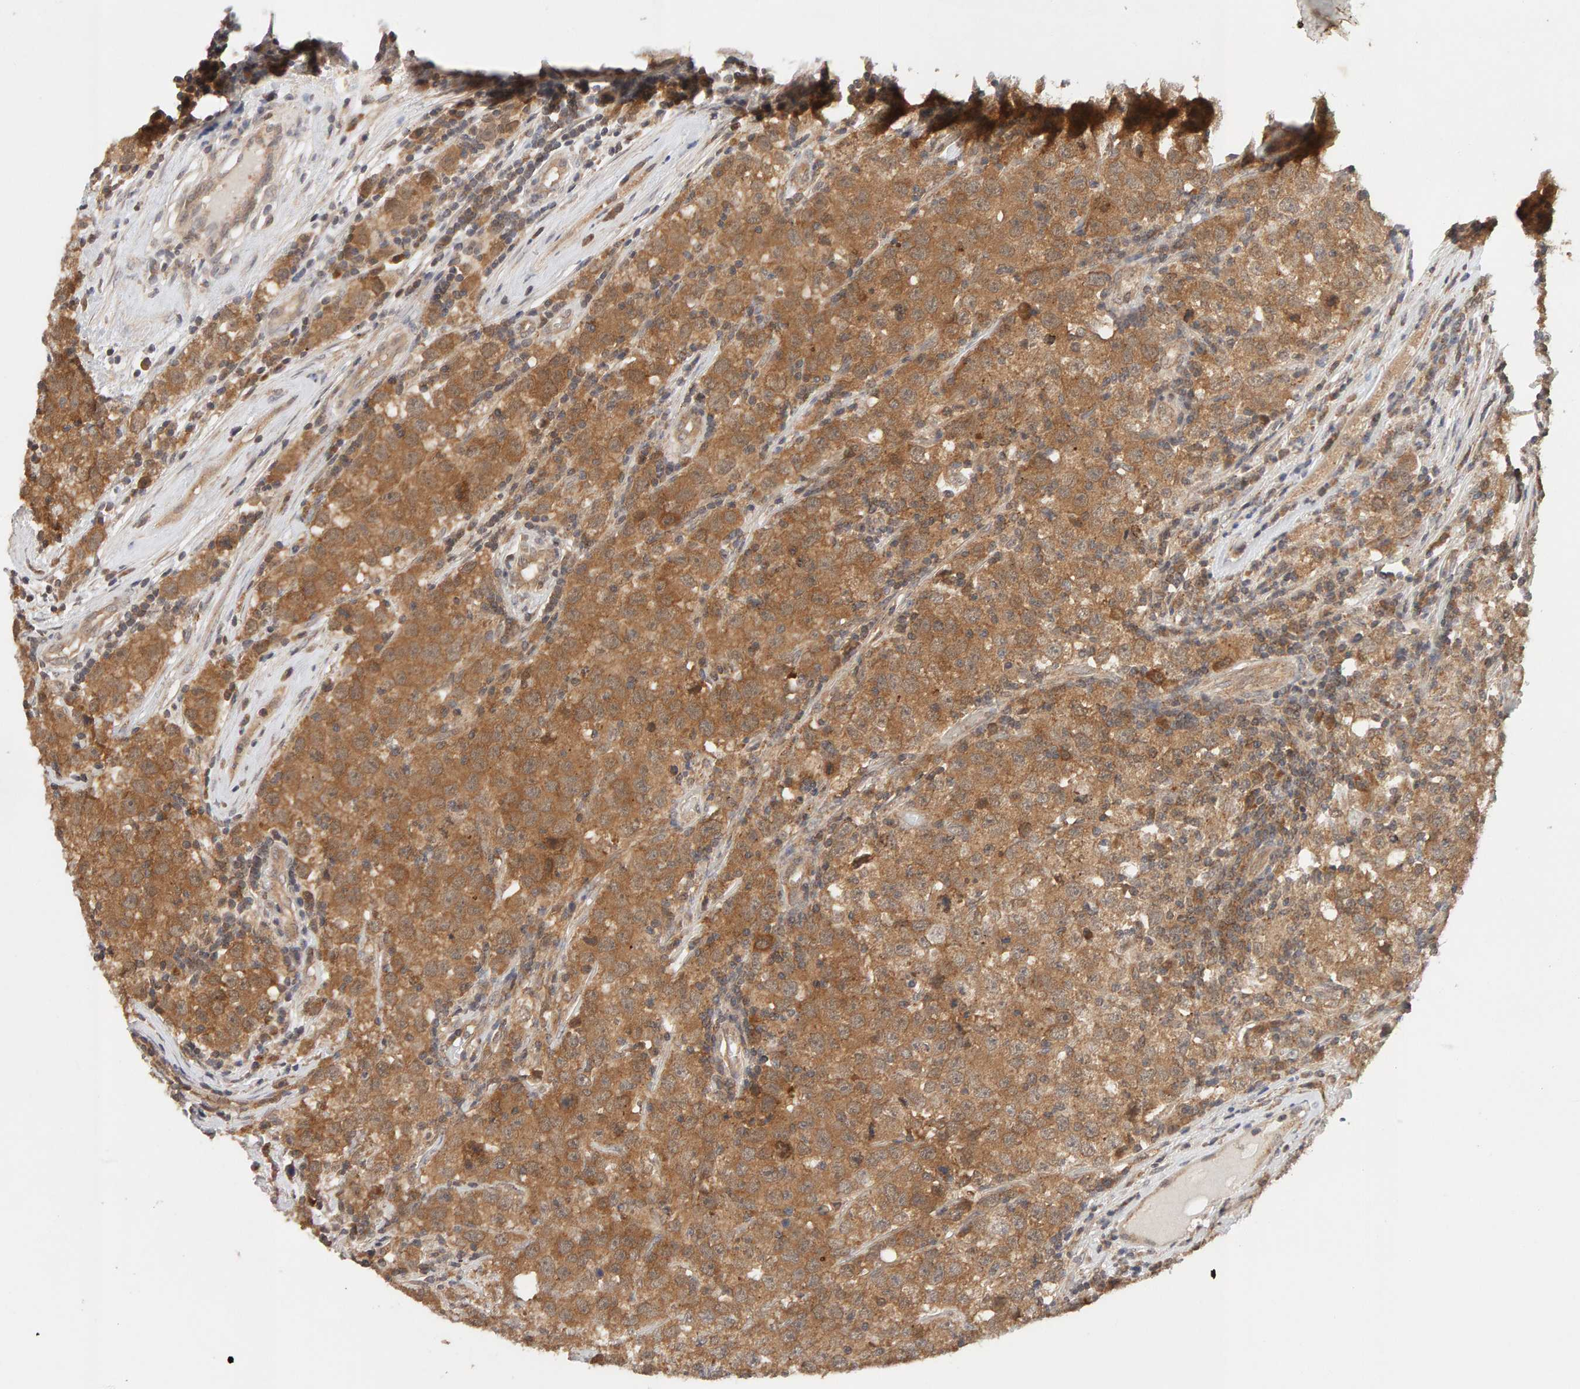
{"staining": {"intensity": "moderate", "quantity": ">75%", "location": "cytoplasmic/membranous"}, "tissue": "testis cancer", "cell_type": "Tumor cells", "image_type": "cancer", "snomed": [{"axis": "morphology", "description": "Seminoma, NOS"}, {"axis": "morphology", "description": "Carcinoma, Embryonal, NOS"}, {"axis": "topography", "description": "Testis"}], "caption": "Immunohistochemical staining of human seminoma (testis) reveals medium levels of moderate cytoplasmic/membranous positivity in about >75% of tumor cells.", "gene": "DNAJC7", "patient": {"sex": "male", "age": 28}}